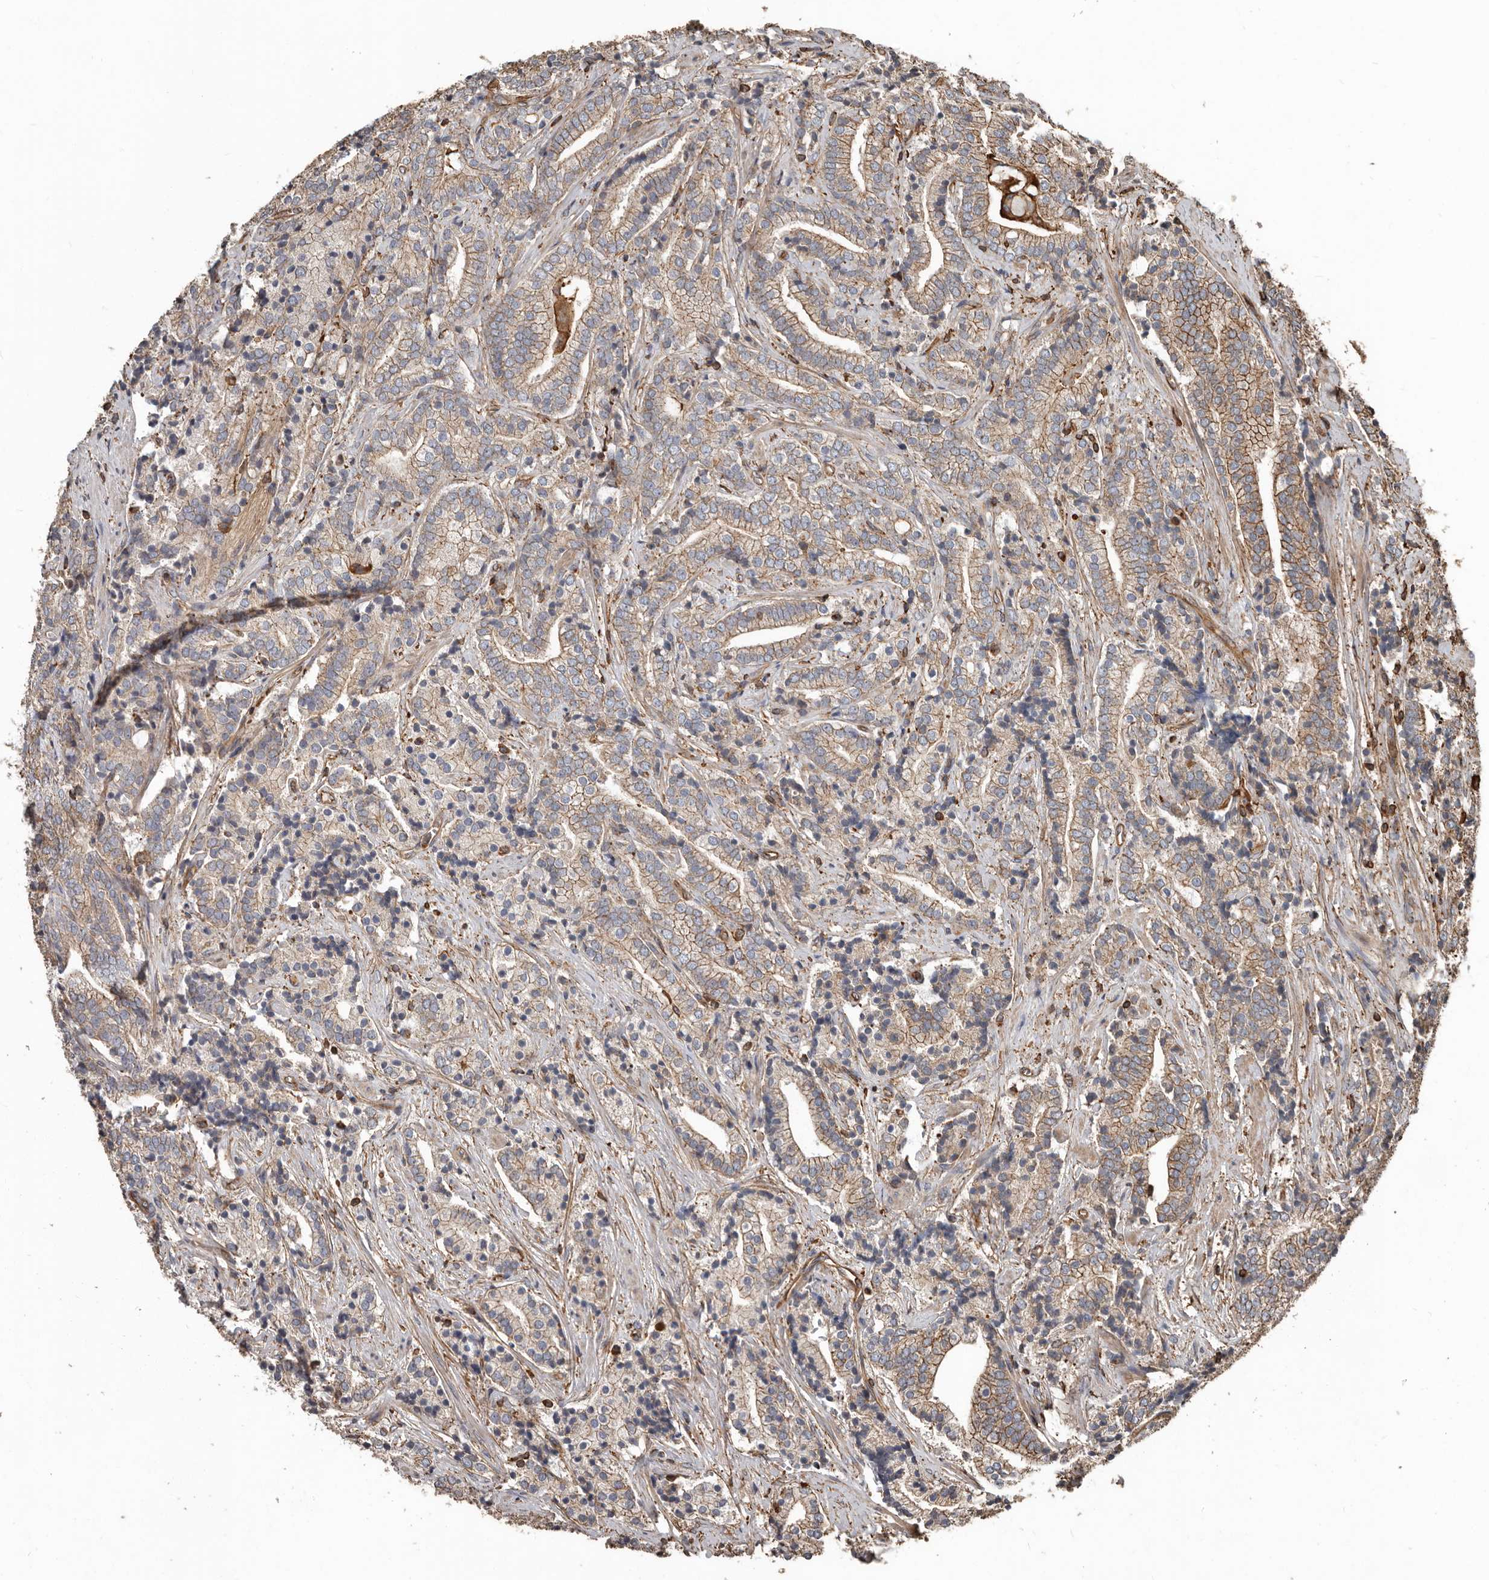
{"staining": {"intensity": "moderate", "quantity": "25%-75%", "location": "cytoplasmic/membranous"}, "tissue": "prostate cancer", "cell_type": "Tumor cells", "image_type": "cancer", "snomed": [{"axis": "morphology", "description": "Adenocarcinoma, High grade"}, {"axis": "topography", "description": "Prostate"}], "caption": "A micrograph showing moderate cytoplasmic/membranous expression in about 25%-75% of tumor cells in prostate cancer (high-grade adenocarcinoma), as visualized by brown immunohistochemical staining.", "gene": "DENND6B", "patient": {"sex": "male", "age": 57}}